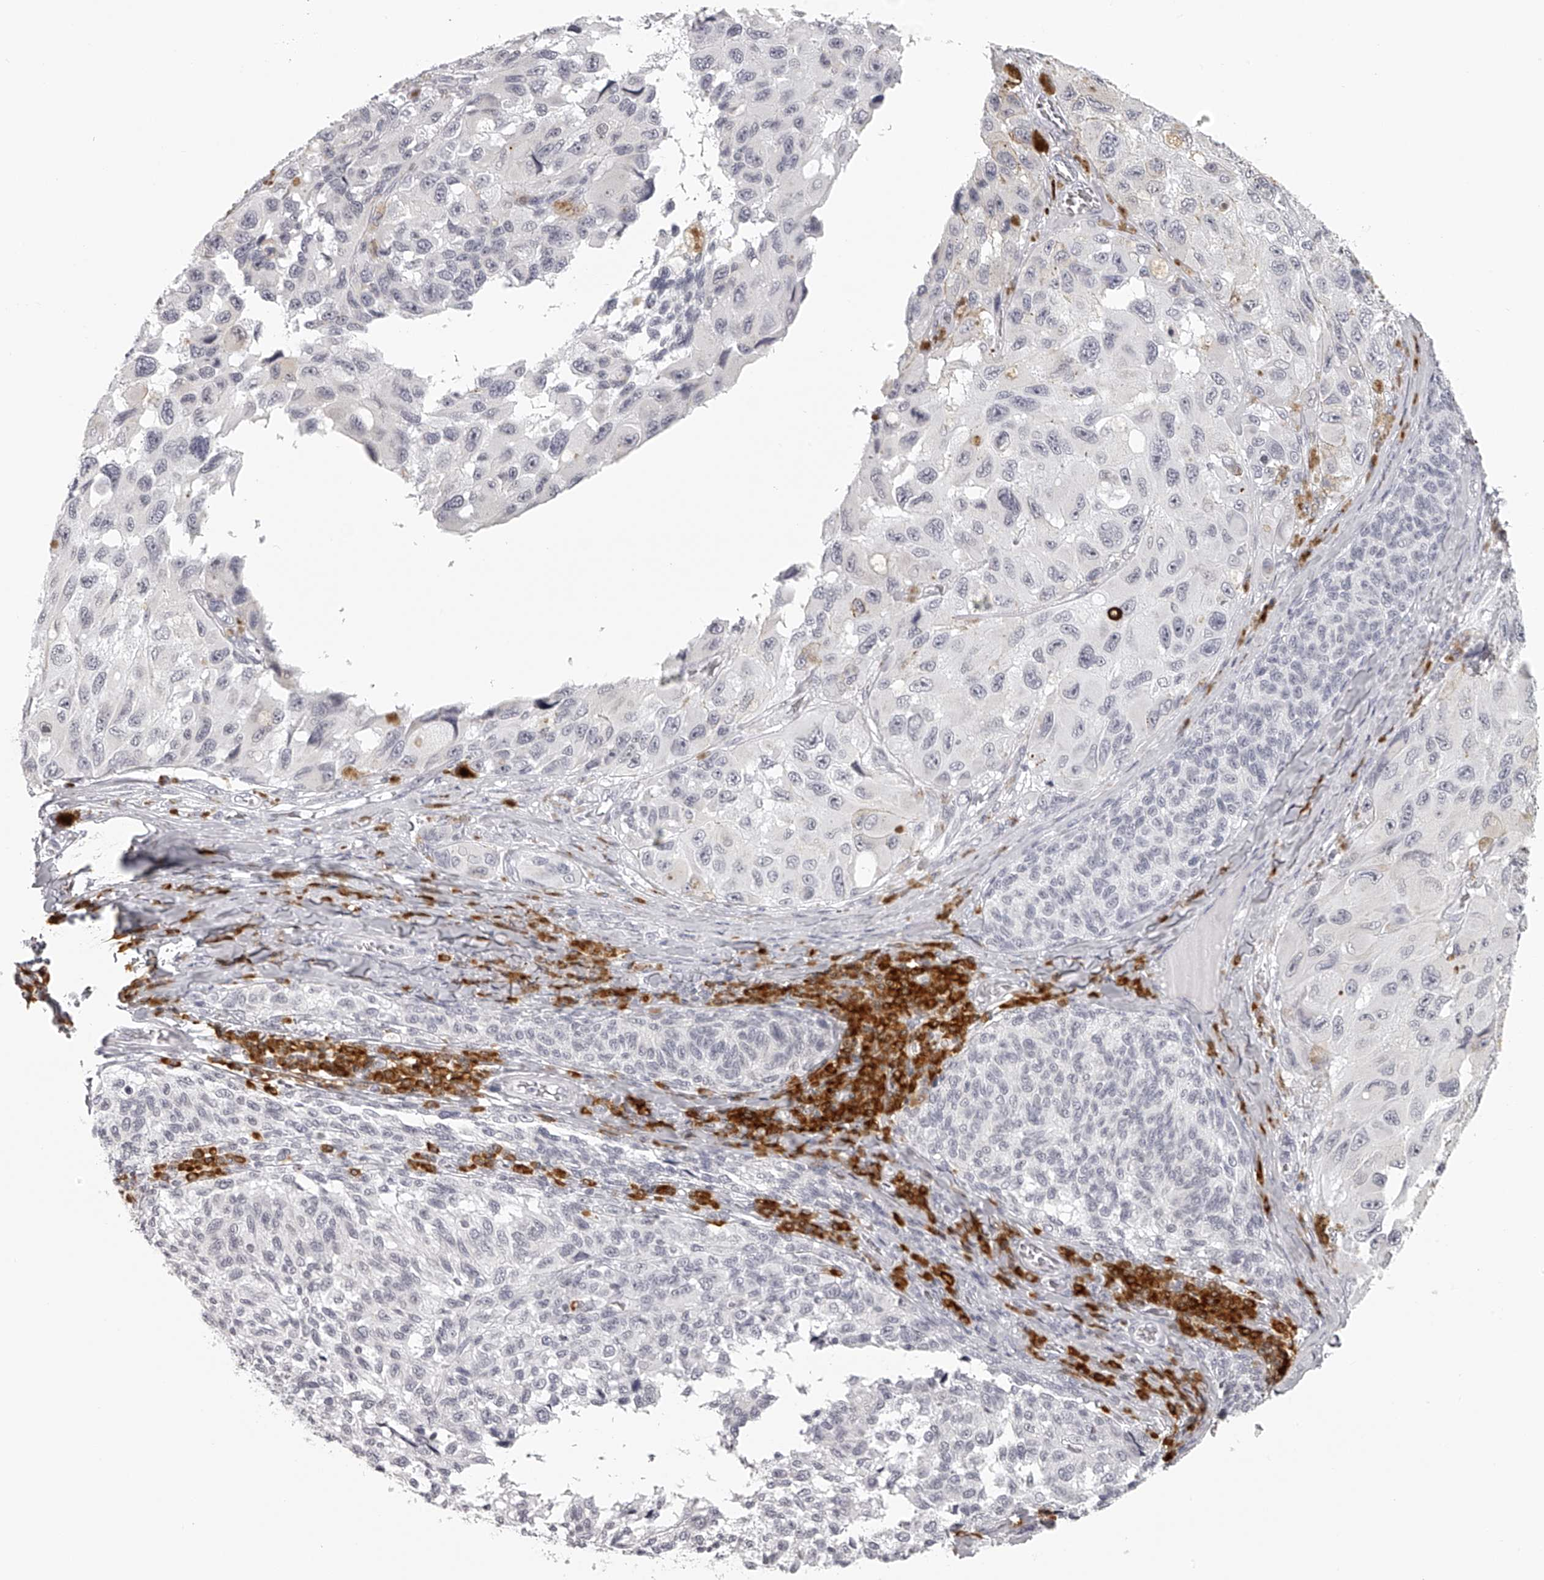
{"staining": {"intensity": "negative", "quantity": "none", "location": "none"}, "tissue": "melanoma", "cell_type": "Tumor cells", "image_type": "cancer", "snomed": [{"axis": "morphology", "description": "Malignant melanoma, NOS"}, {"axis": "topography", "description": "Skin"}], "caption": "Melanoma stained for a protein using immunohistochemistry (IHC) displays no expression tumor cells.", "gene": "SEC11C", "patient": {"sex": "female", "age": 73}}